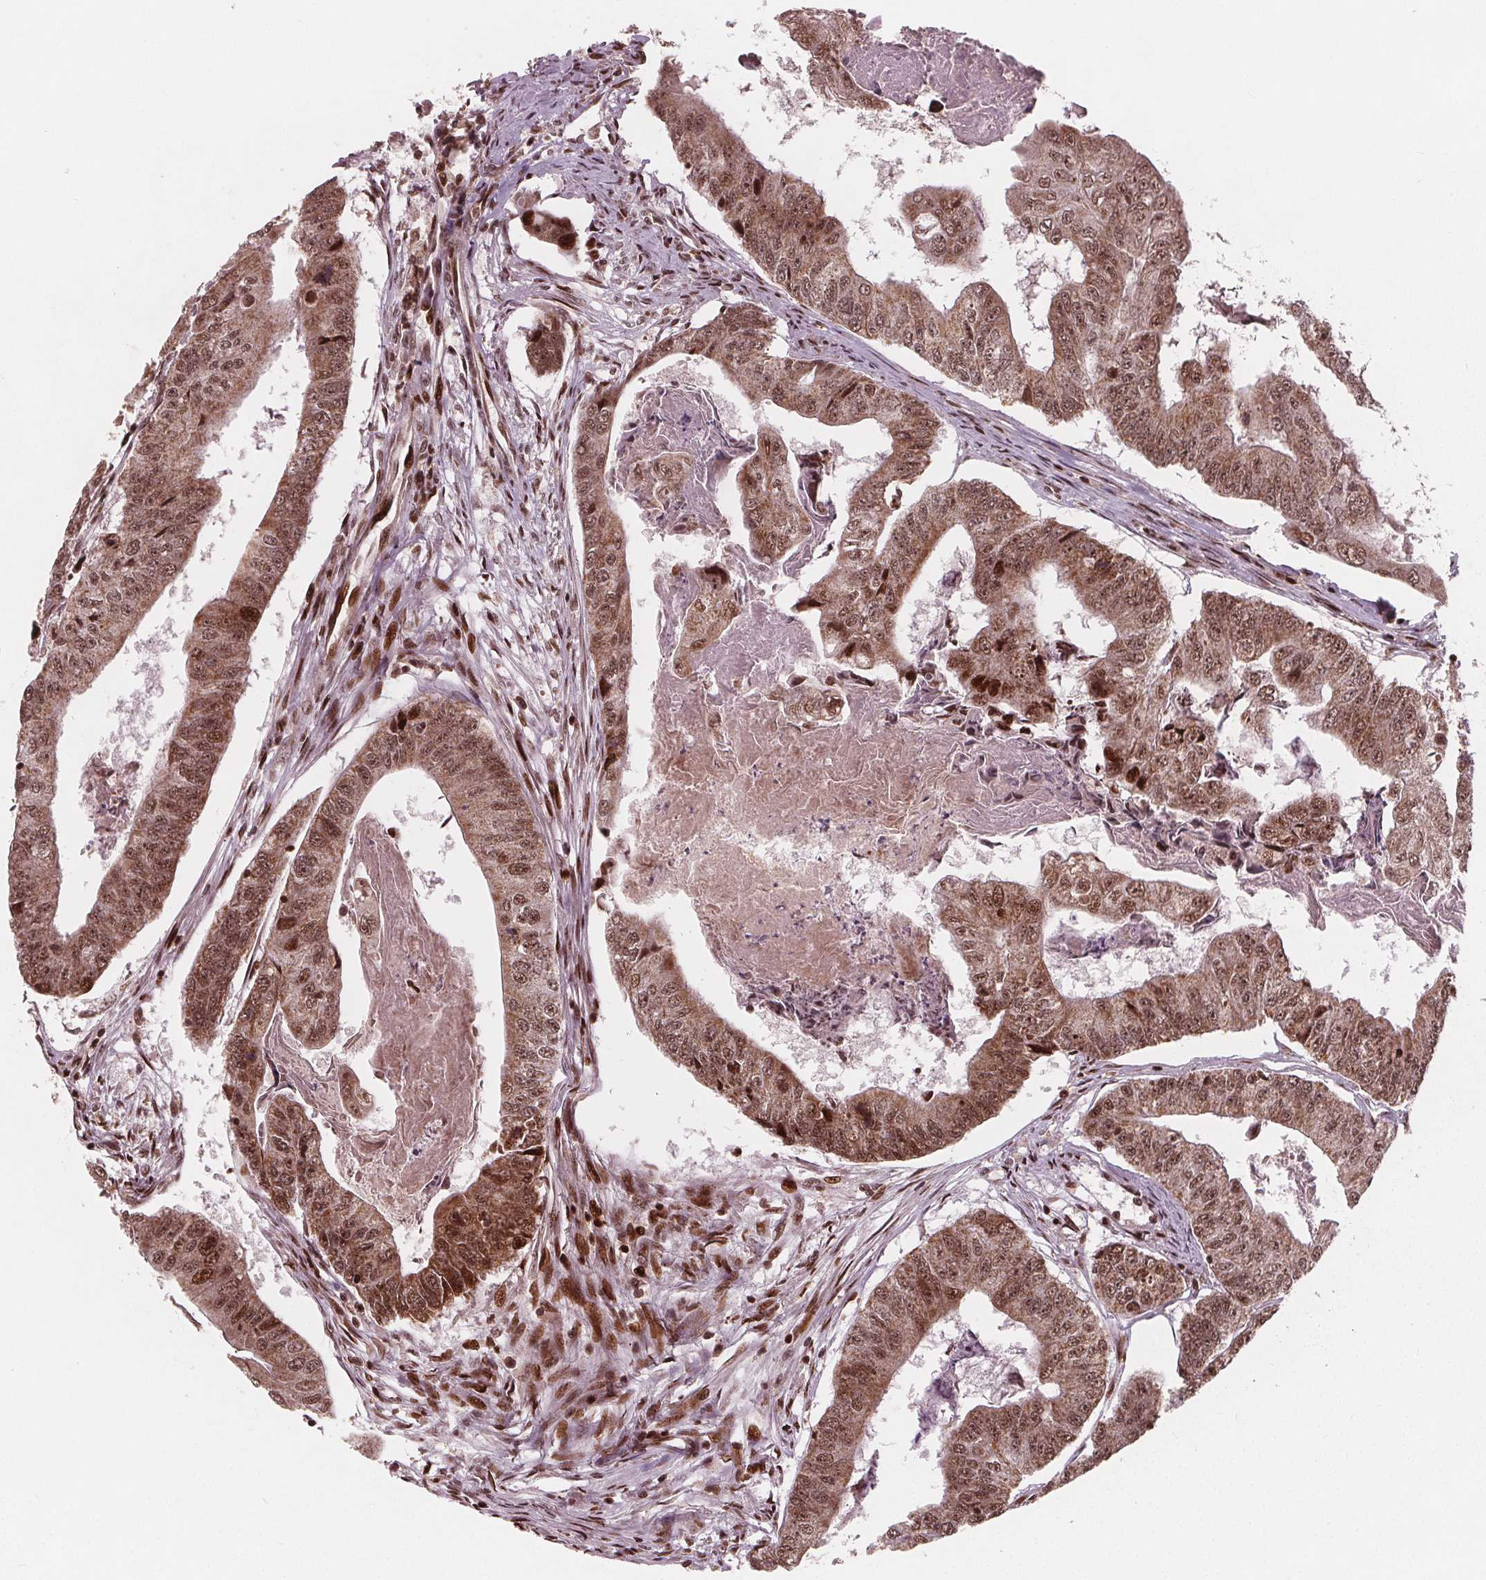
{"staining": {"intensity": "moderate", "quantity": ">75%", "location": "cytoplasmic/membranous,nuclear"}, "tissue": "colorectal cancer", "cell_type": "Tumor cells", "image_type": "cancer", "snomed": [{"axis": "morphology", "description": "Adenocarcinoma, NOS"}, {"axis": "topography", "description": "Colon"}], "caption": "Protein expression by immunohistochemistry (IHC) exhibits moderate cytoplasmic/membranous and nuclear expression in about >75% of tumor cells in colorectal cancer (adenocarcinoma).", "gene": "SNRNP35", "patient": {"sex": "female", "age": 67}}